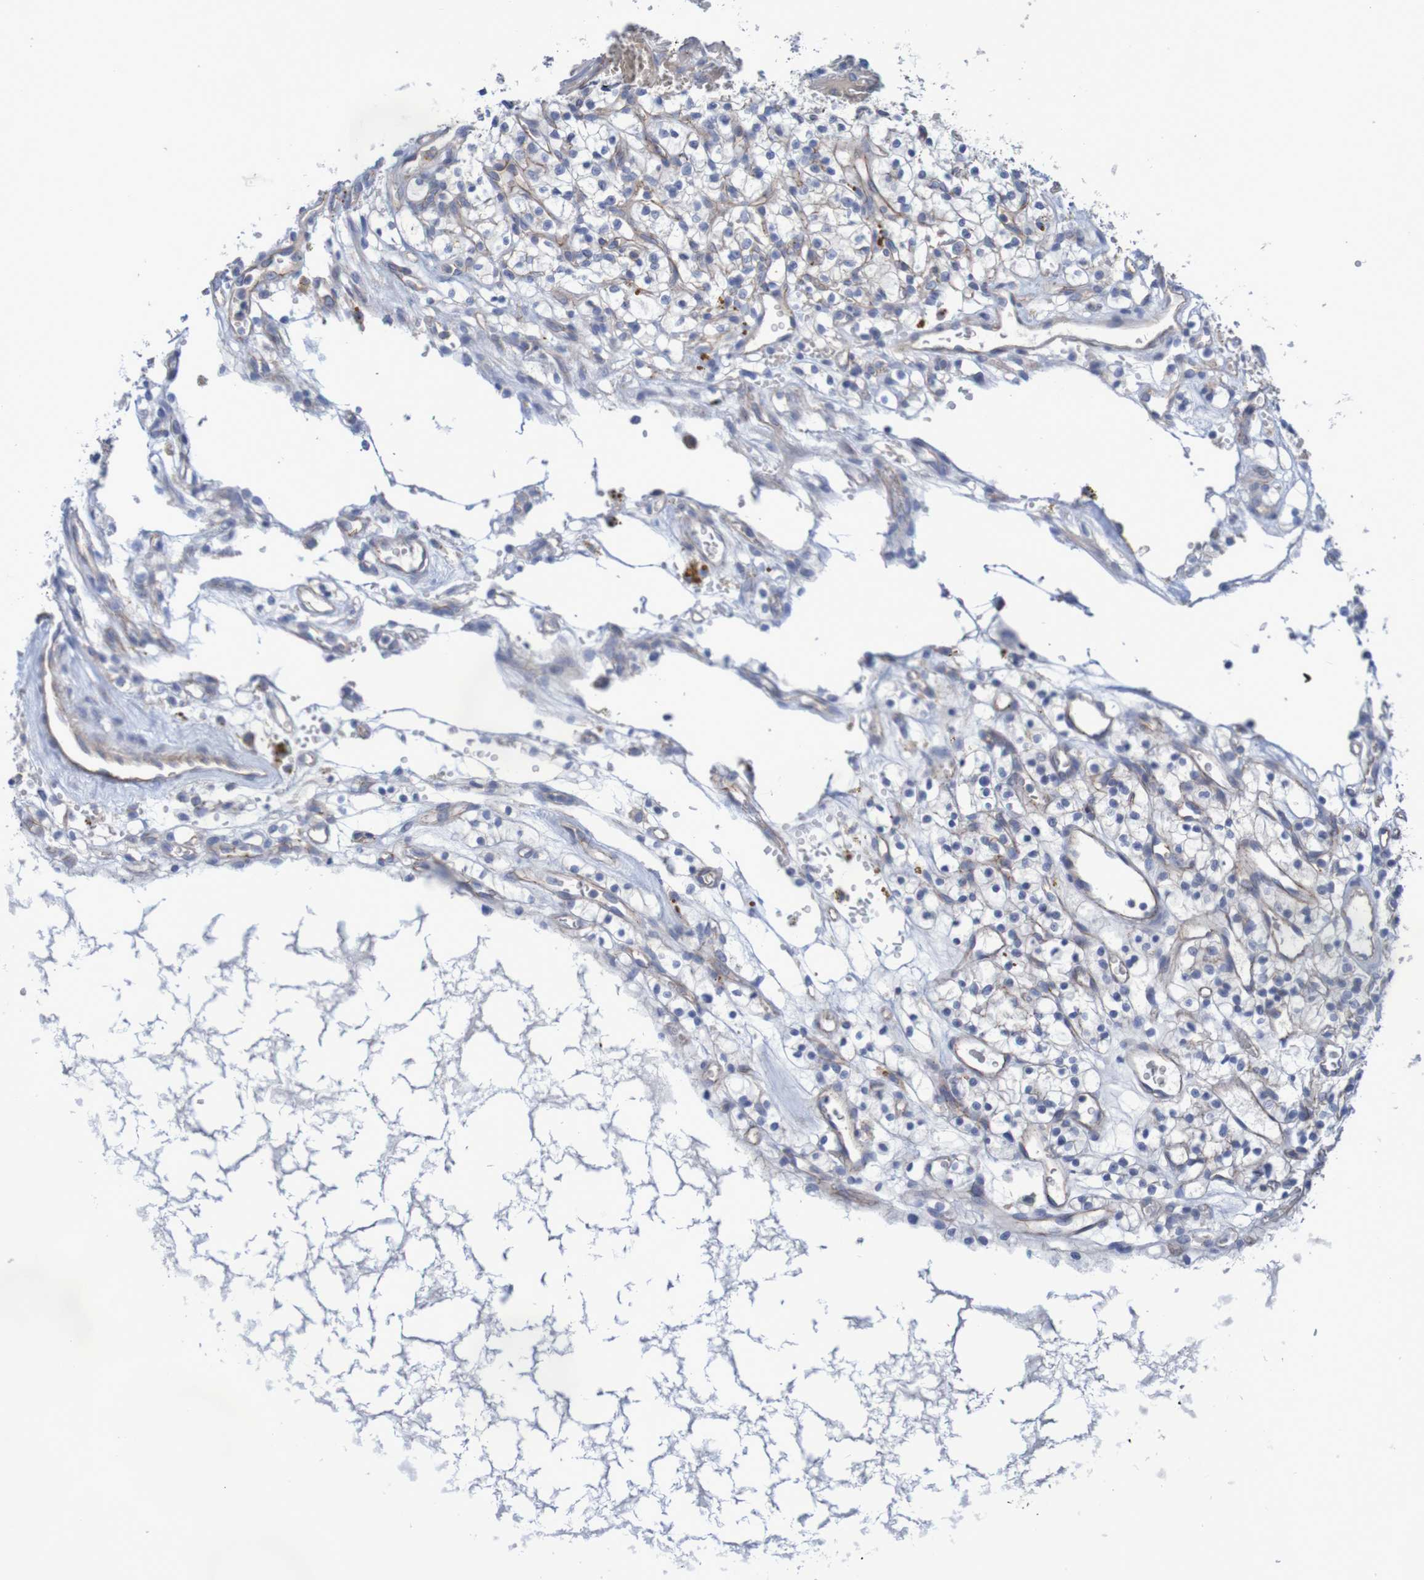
{"staining": {"intensity": "negative", "quantity": "none", "location": "none"}, "tissue": "renal cancer", "cell_type": "Tumor cells", "image_type": "cancer", "snomed": [{"axis": "morphology", "description": "Adenocarcinoma, NOS"}, {"axis": "topography", "description": "Kidney"}], "caption": "Renal cancer stained for a protein using immunohistochemistry exhibits no expression tumor cells.", "gene": "NECTIN2", "patient": {"sex": "female", "age": 57}}